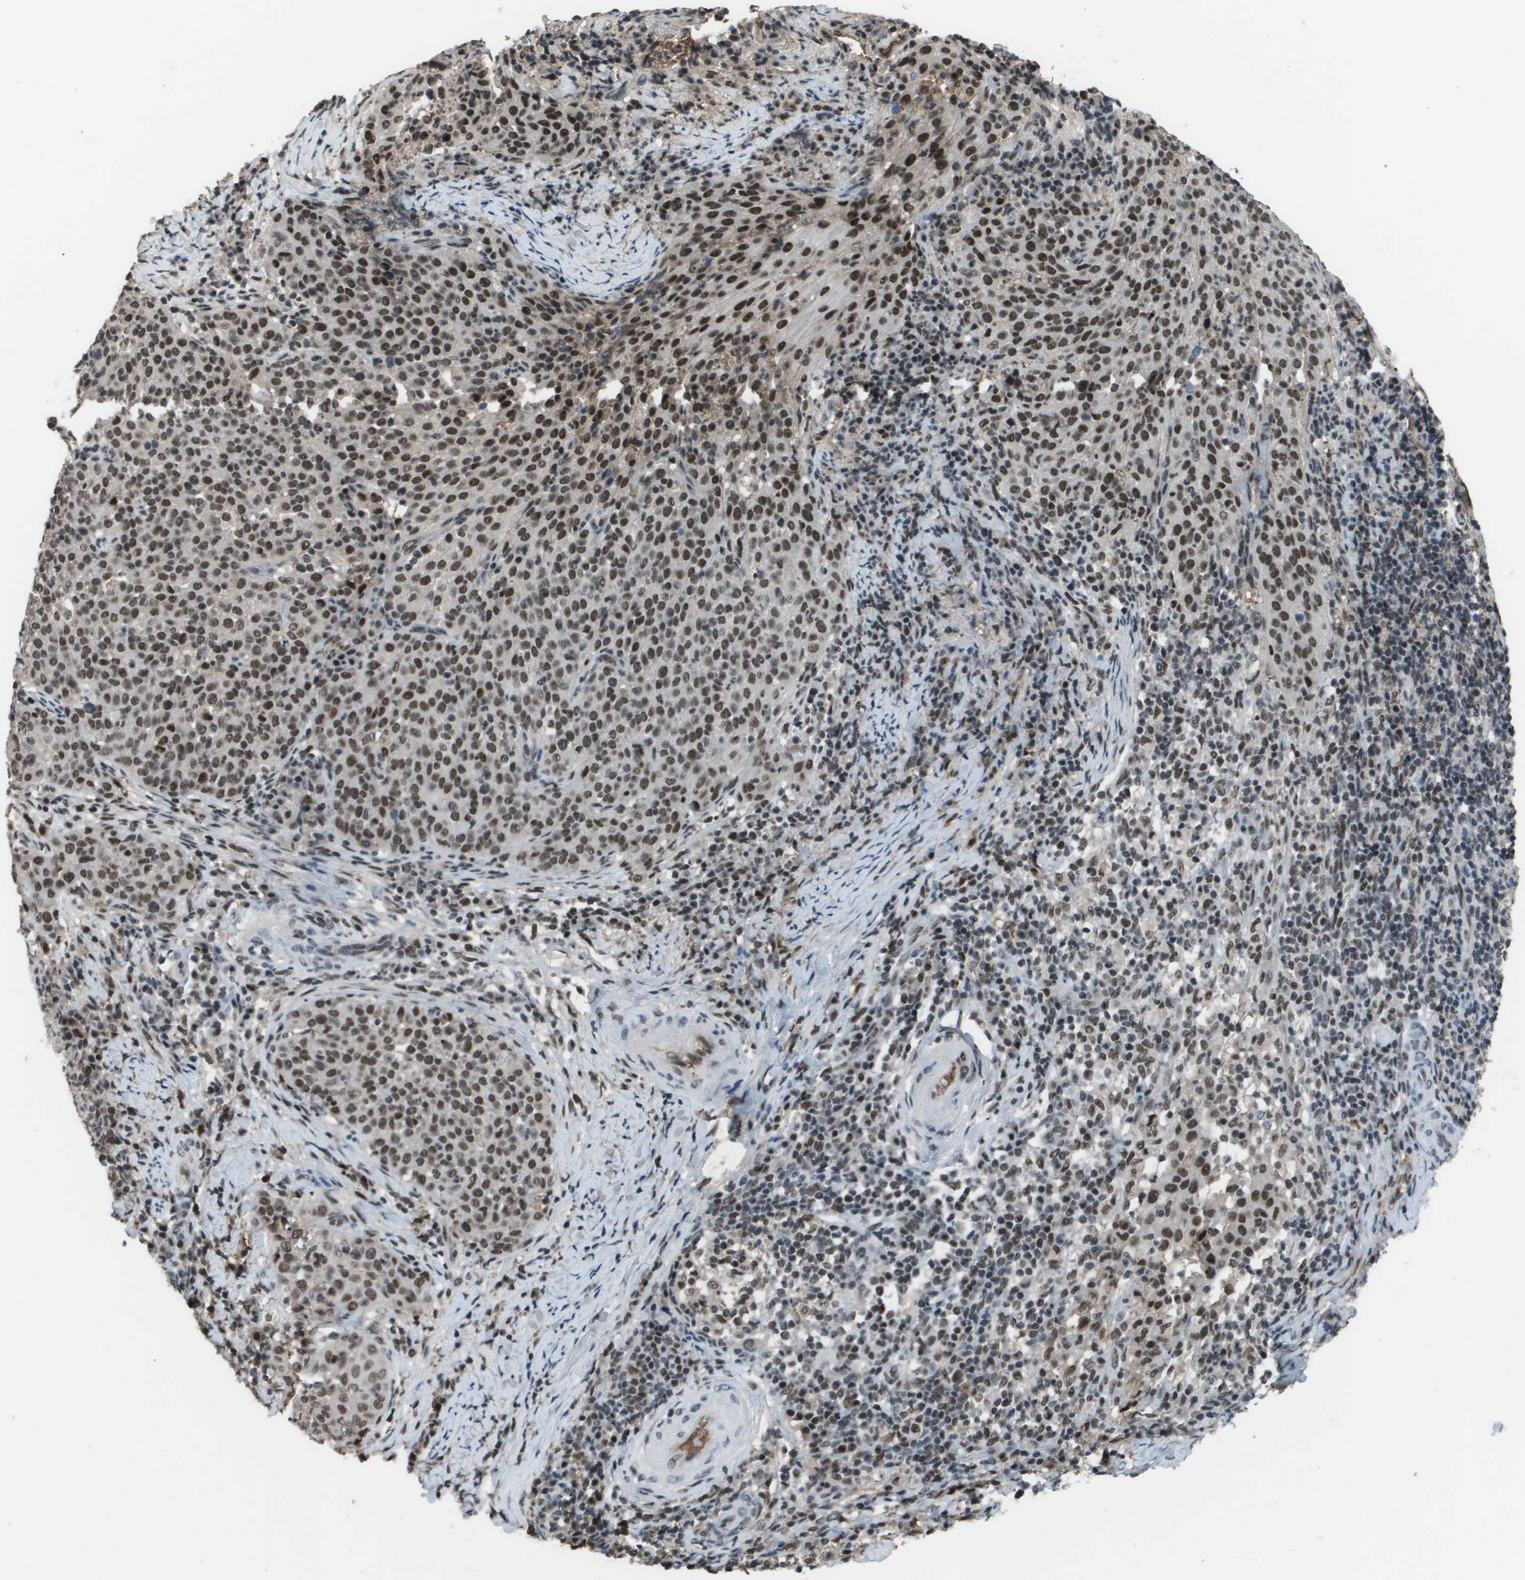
{"staining": {"intensity": "strong", "quantity": ">75%", "location": "nuclear"}, "tissue": "cervical cancer", "cell_type": "Tumor cells", "image_type": "cancer", "snomed": [{"axis": "morphology", "description": "Squamous cell carcinoma, NOS"}, {"axis": "topography", "description": "Cervix"}], "caption": "This image displays immunohistochemistry staining of human squamous cell carcinoma (cervical), with high strong nuclear staining in approximately >75% of tumor cells.", "gene": "THRAP3", "patient": {"sex": "female", "age": 51}}